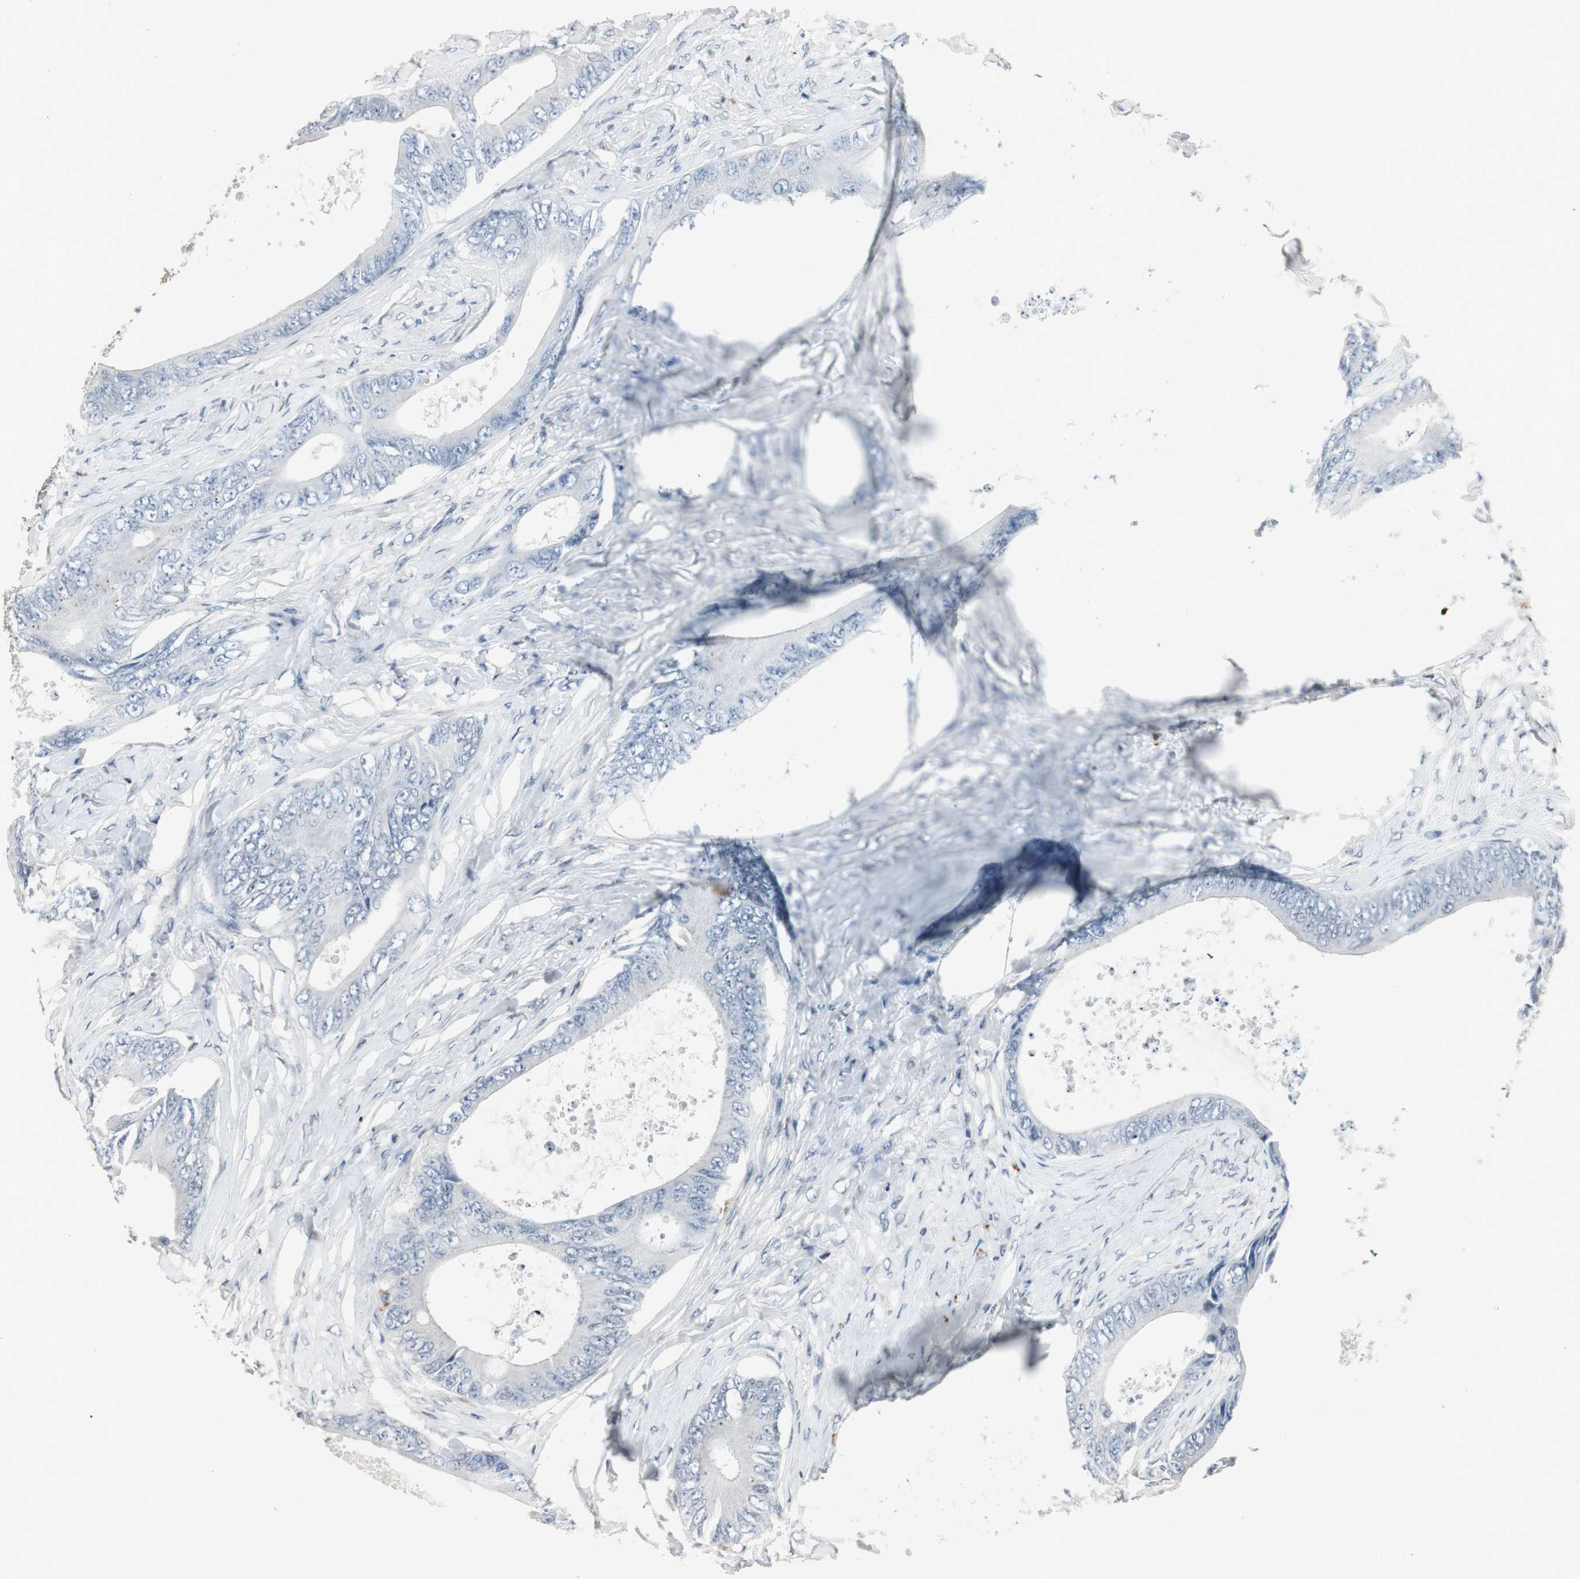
{"staining": {"intensity": "negative", "quantity": "none", "location": "none"}, "tissue": "colorectal cancer", "cell_type": "Tumor cells", "image_type": "cancer", "snomed": [{"axis": "morphology", "description": "Normal tissue, NOS"}, {"axis": "morphology", "description": "Adenocarcinoma, NOS"}, {"axis": "topography", "description": "Rectum"}, {"axis": "topography", "description": "Peripheral nerve tissue"}], "caption": "Immunohistochemical staining of colorectal cancer (adenocarcinoma) displays no significant expression in tumor cells. (DAB (3,3'-diaminobenzidine) immunohistochemistry with hematoxylin counter stain).", "gene": "ADNP2", "patient": {"sex": "female", "age": 77}}